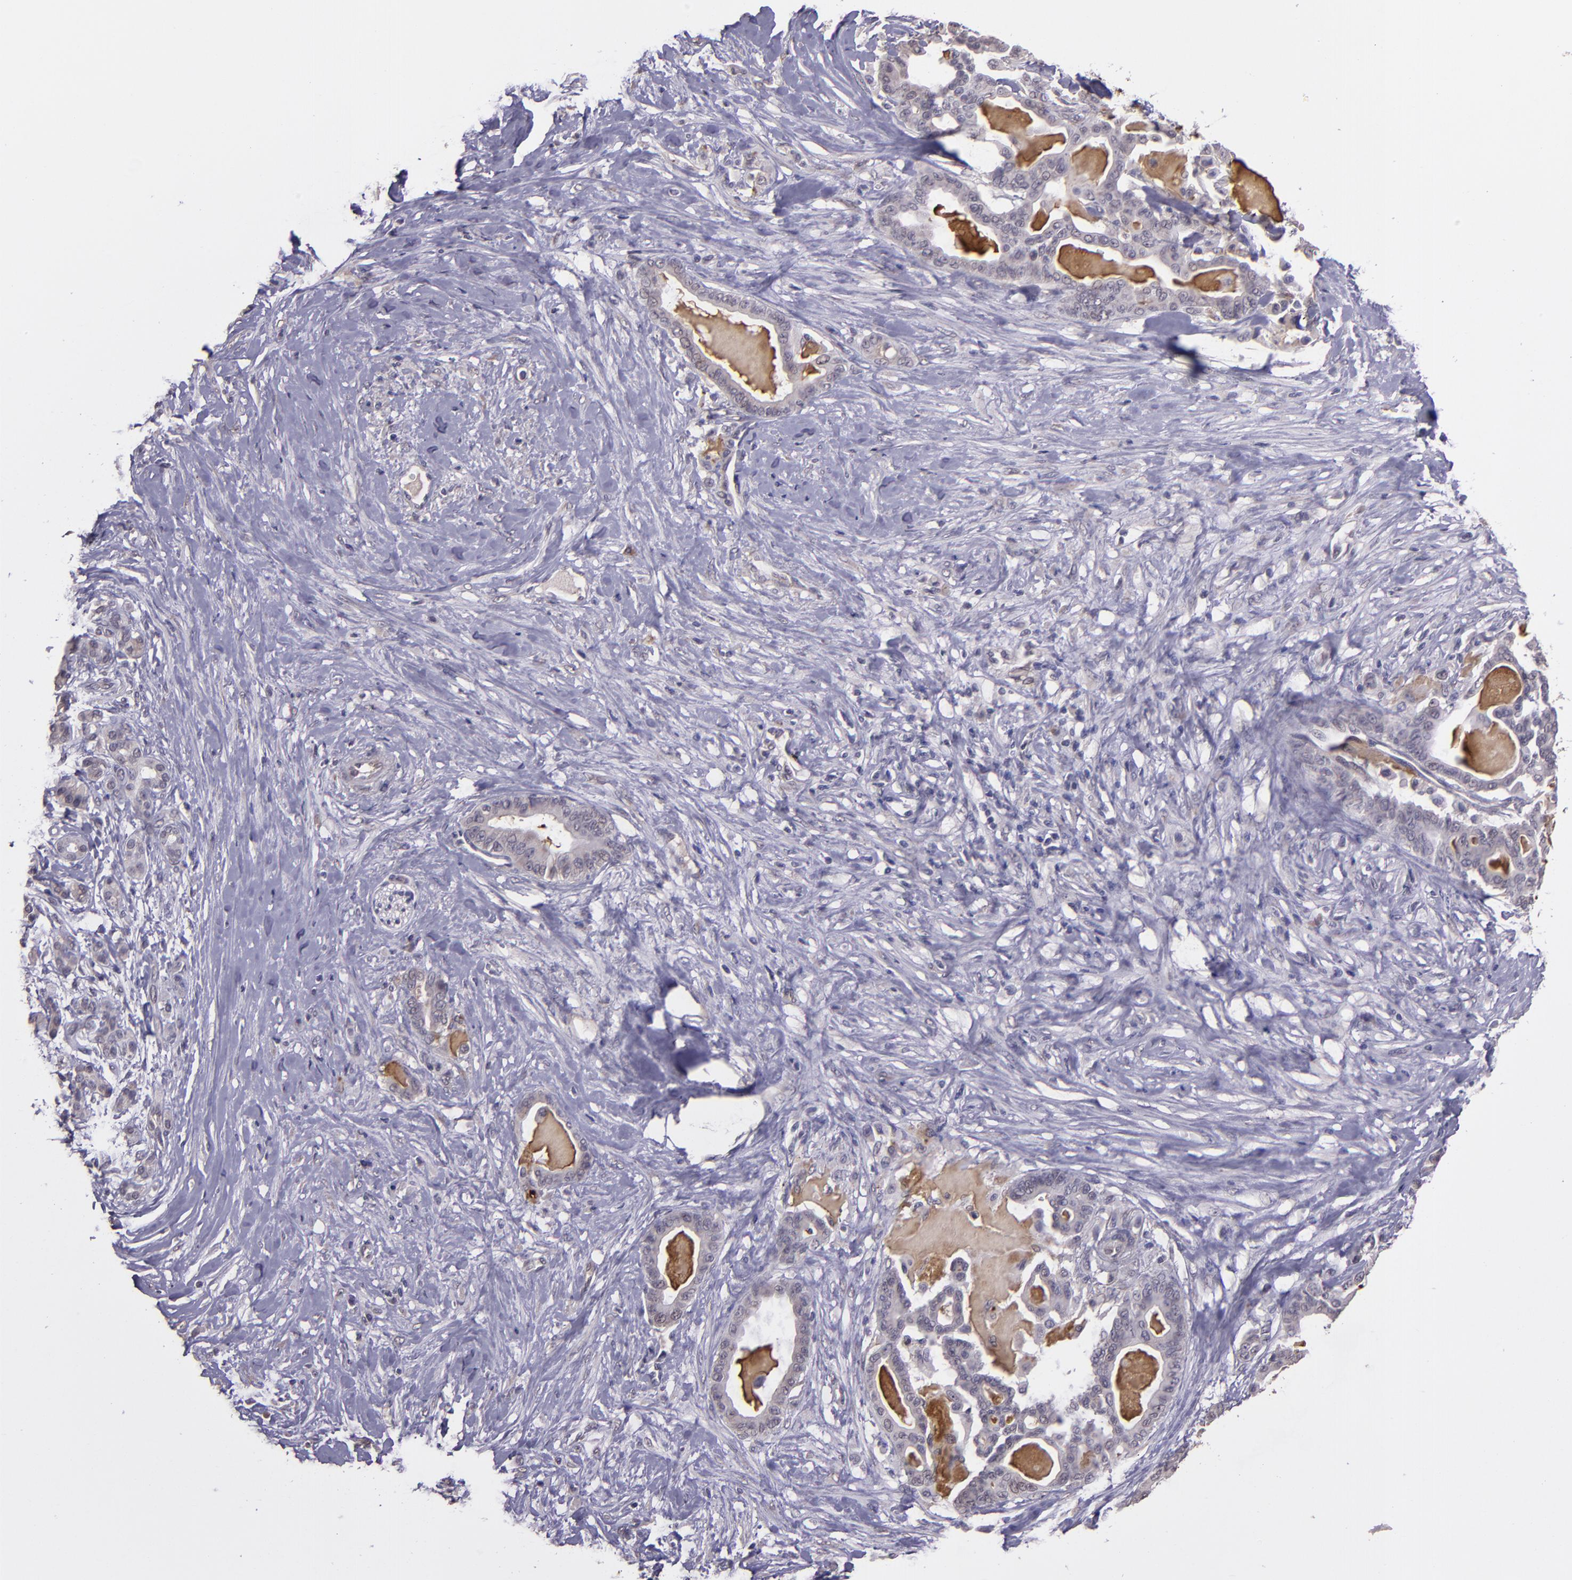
{"staining": {"intensity": "negative", "quantity": "none", "location": "none"}, "tissue": "pancreatic cancer", "cell_type": "Tumor cells", "image_type": "cancer", "snomed": [{"axis": "morphology", "description": "Adenocarcinoma, NOS"}, {"axis": "topography", "description": "Pancreas"}], "caption": "Immunohistochemistry image of adenocarcinoma (pancreatic) stained for a protein (brown), which reveals no expression in tumor cells.", "gene": "TAF7L", "patient": {"sex": "male", "age": 63}}